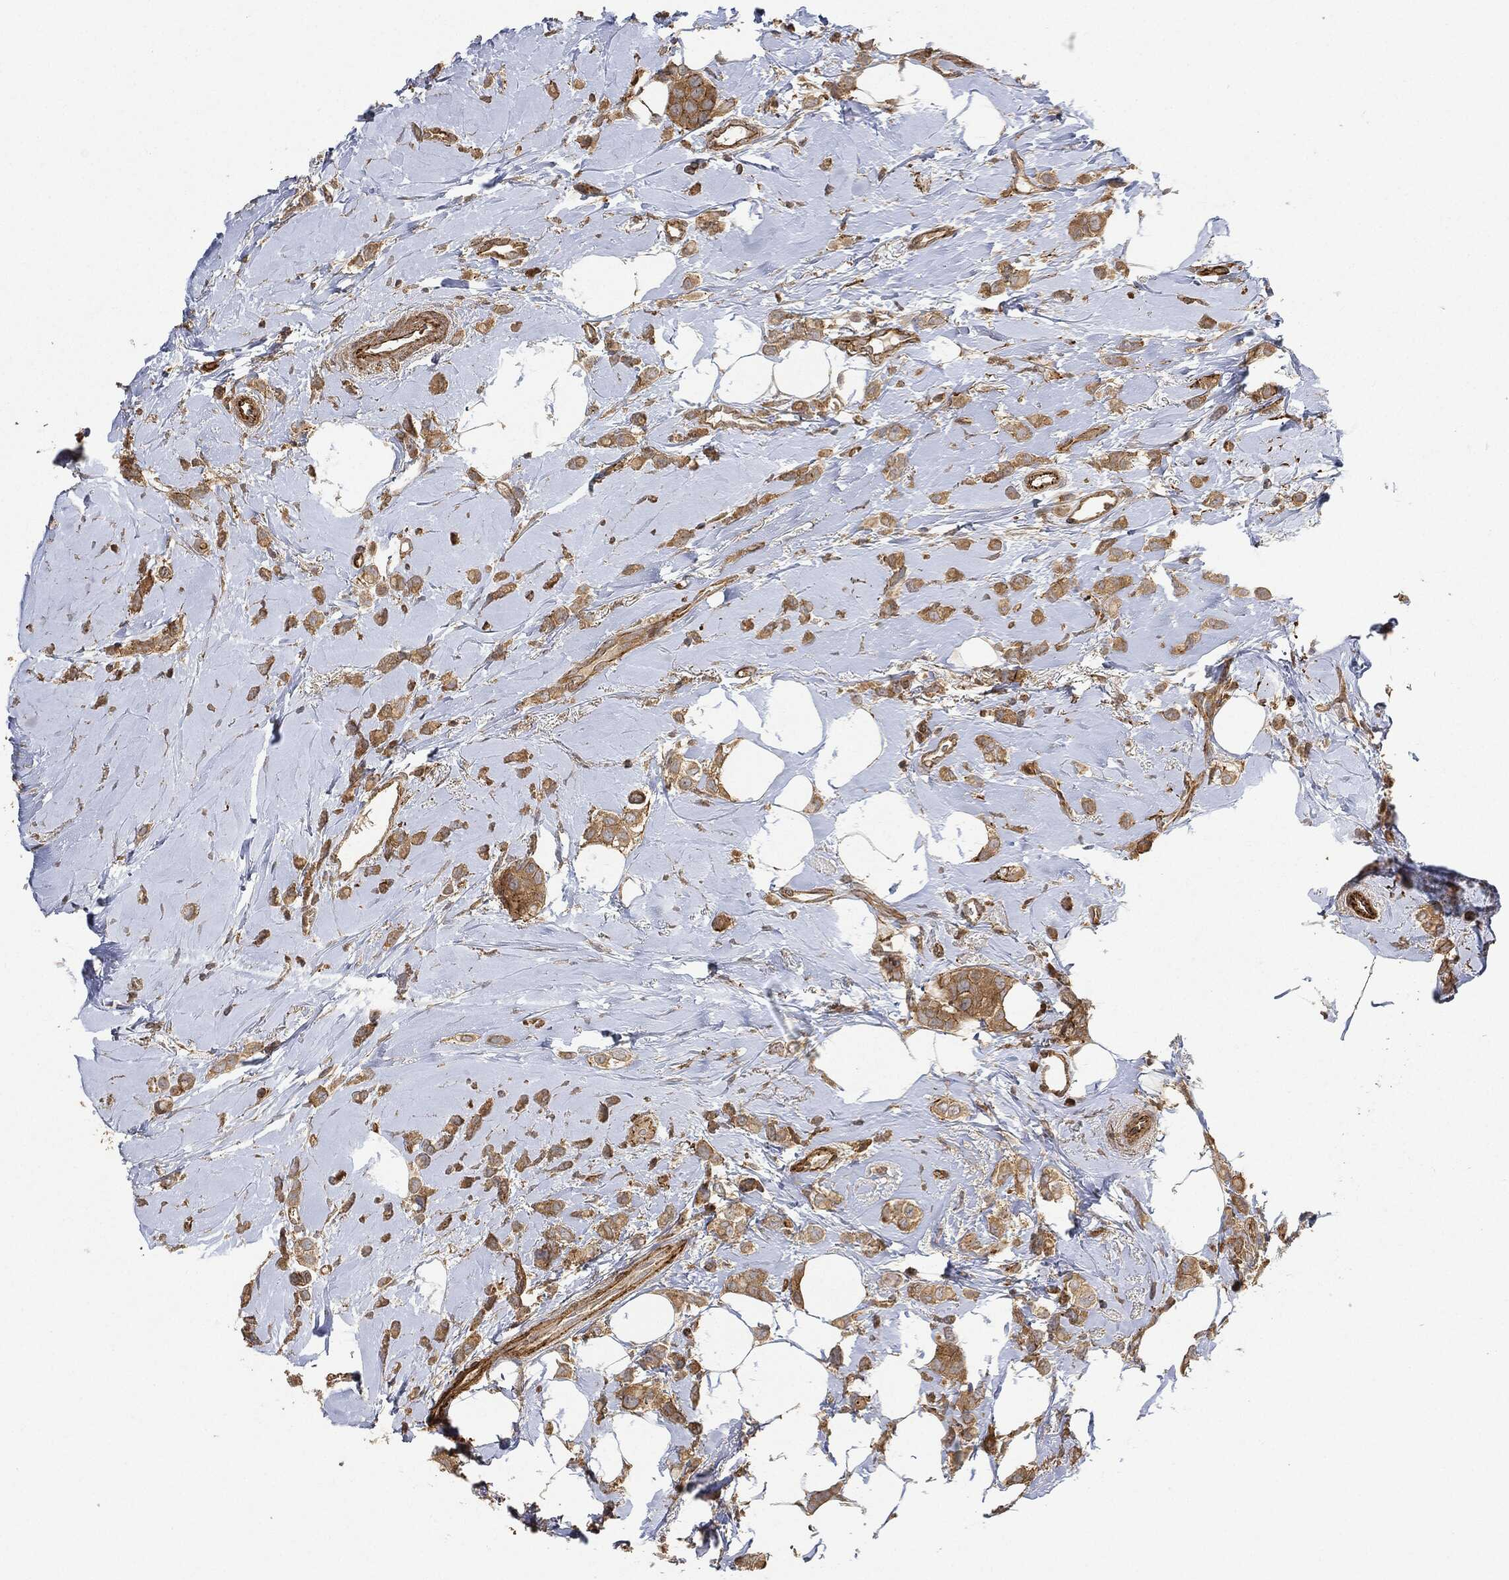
{"staining": {"intensity": "moderate", "quantity": ">75%", "location": "cytoplasmic/membranous"}, "tissue": "breast cancer", "cell_type": "Tumor cells", "image_type": "cancer", "snomed": [{"axis": "morphology", "description": "Lobular carcinoma"}, {"axis": "topography", "description": "Breast"}], "caption": "Human breast cancer stained with a brown dye demonstrates moderate cytoplasmic/membranous positive expression in approximately >75% of tumor cells.", "gene": "TPT1", "patient": {"sex": "female", "age": 66}}